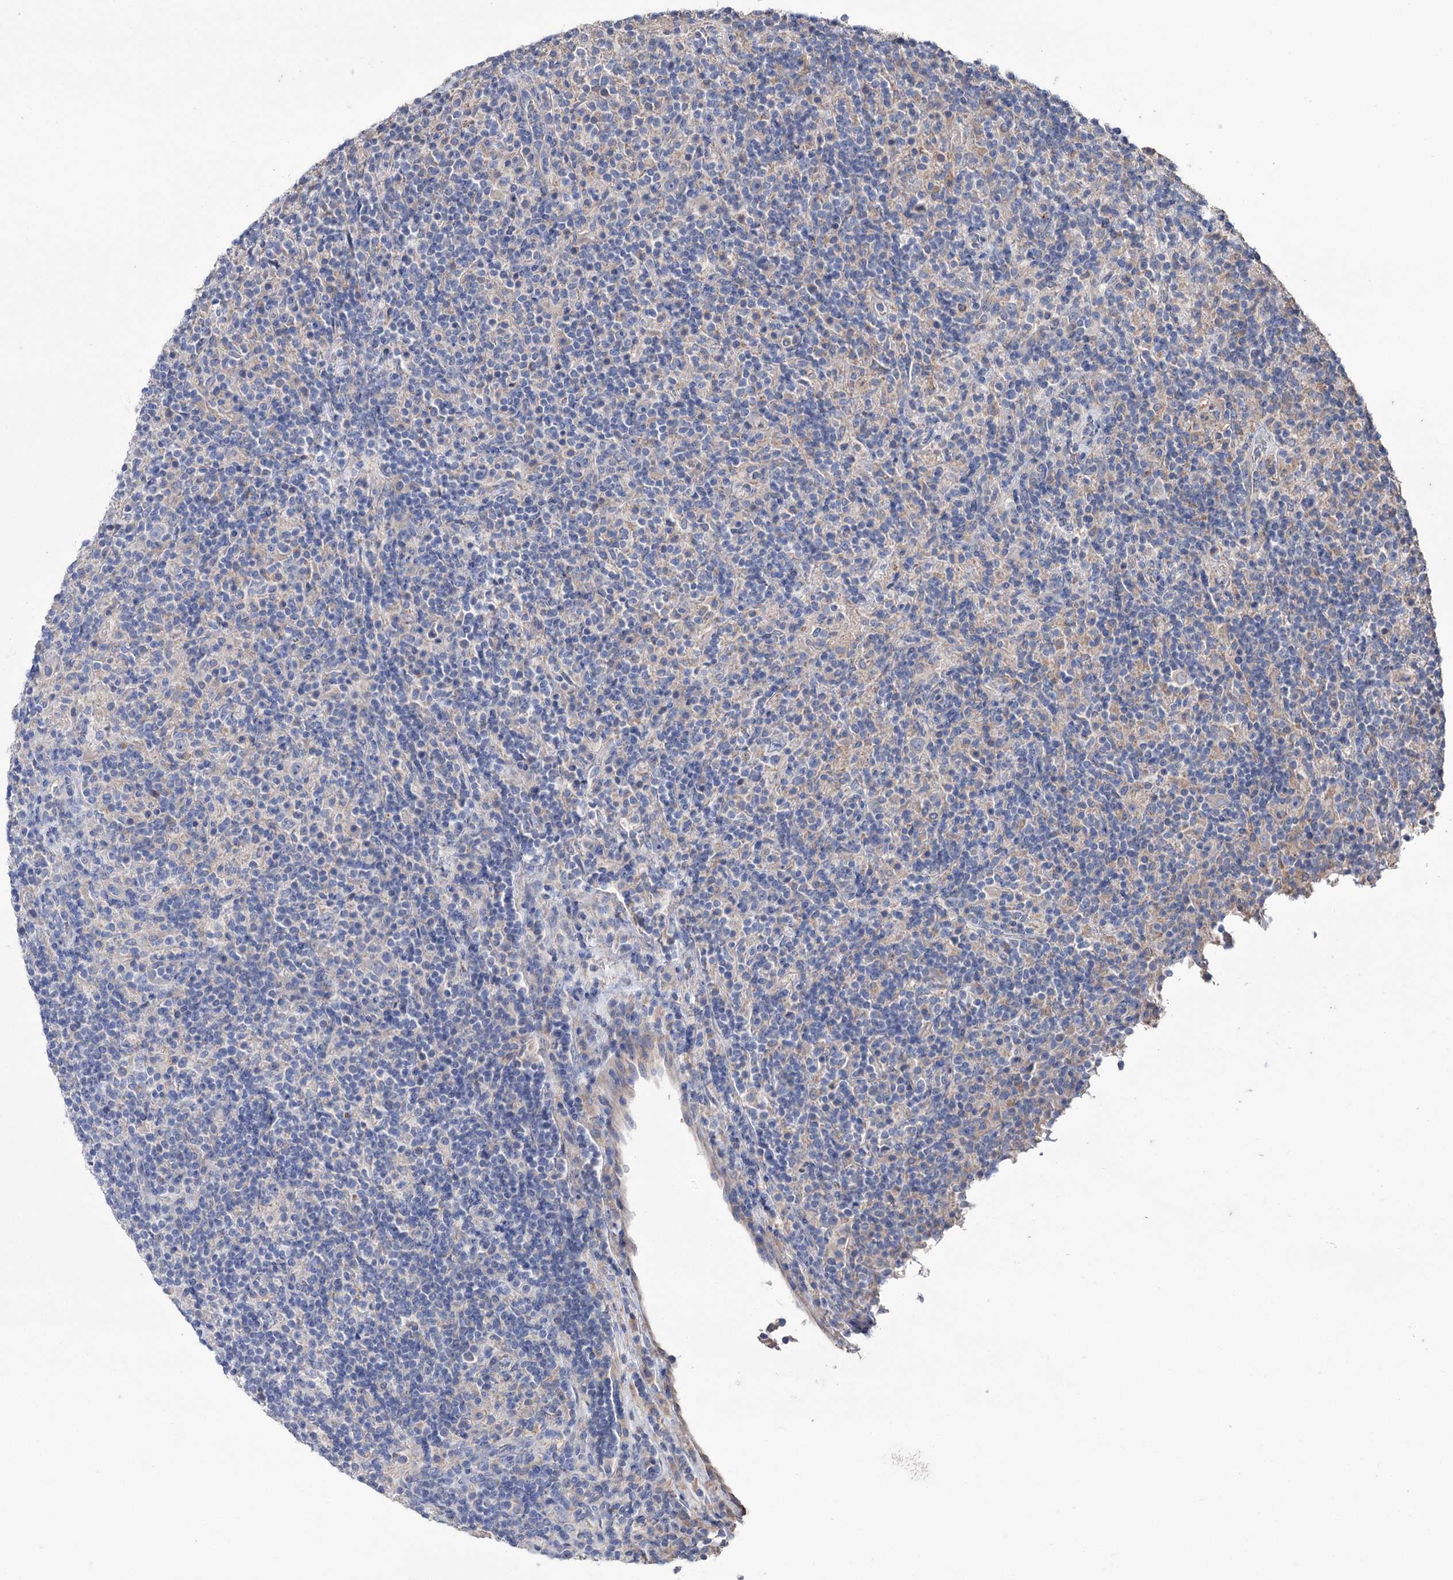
{"staining": {"intensity": "negative", "quantity": "none", "location": "none"}, "tissue": "lymphoma", "cell_type": "Tumor cells", "image_type": "cancer", "snomed": [{"axis": "morphology", "description": "Hodgkin's disease, NOS"}, {"axis": "topography", "description": "Lymph node"}], "caption": "Human lymphoma stained for a protein using immunohistochemistry displays no expression in tumor cells.", "gene": "EPB41L5", "patient": {"sex": "male", "age": 70}}